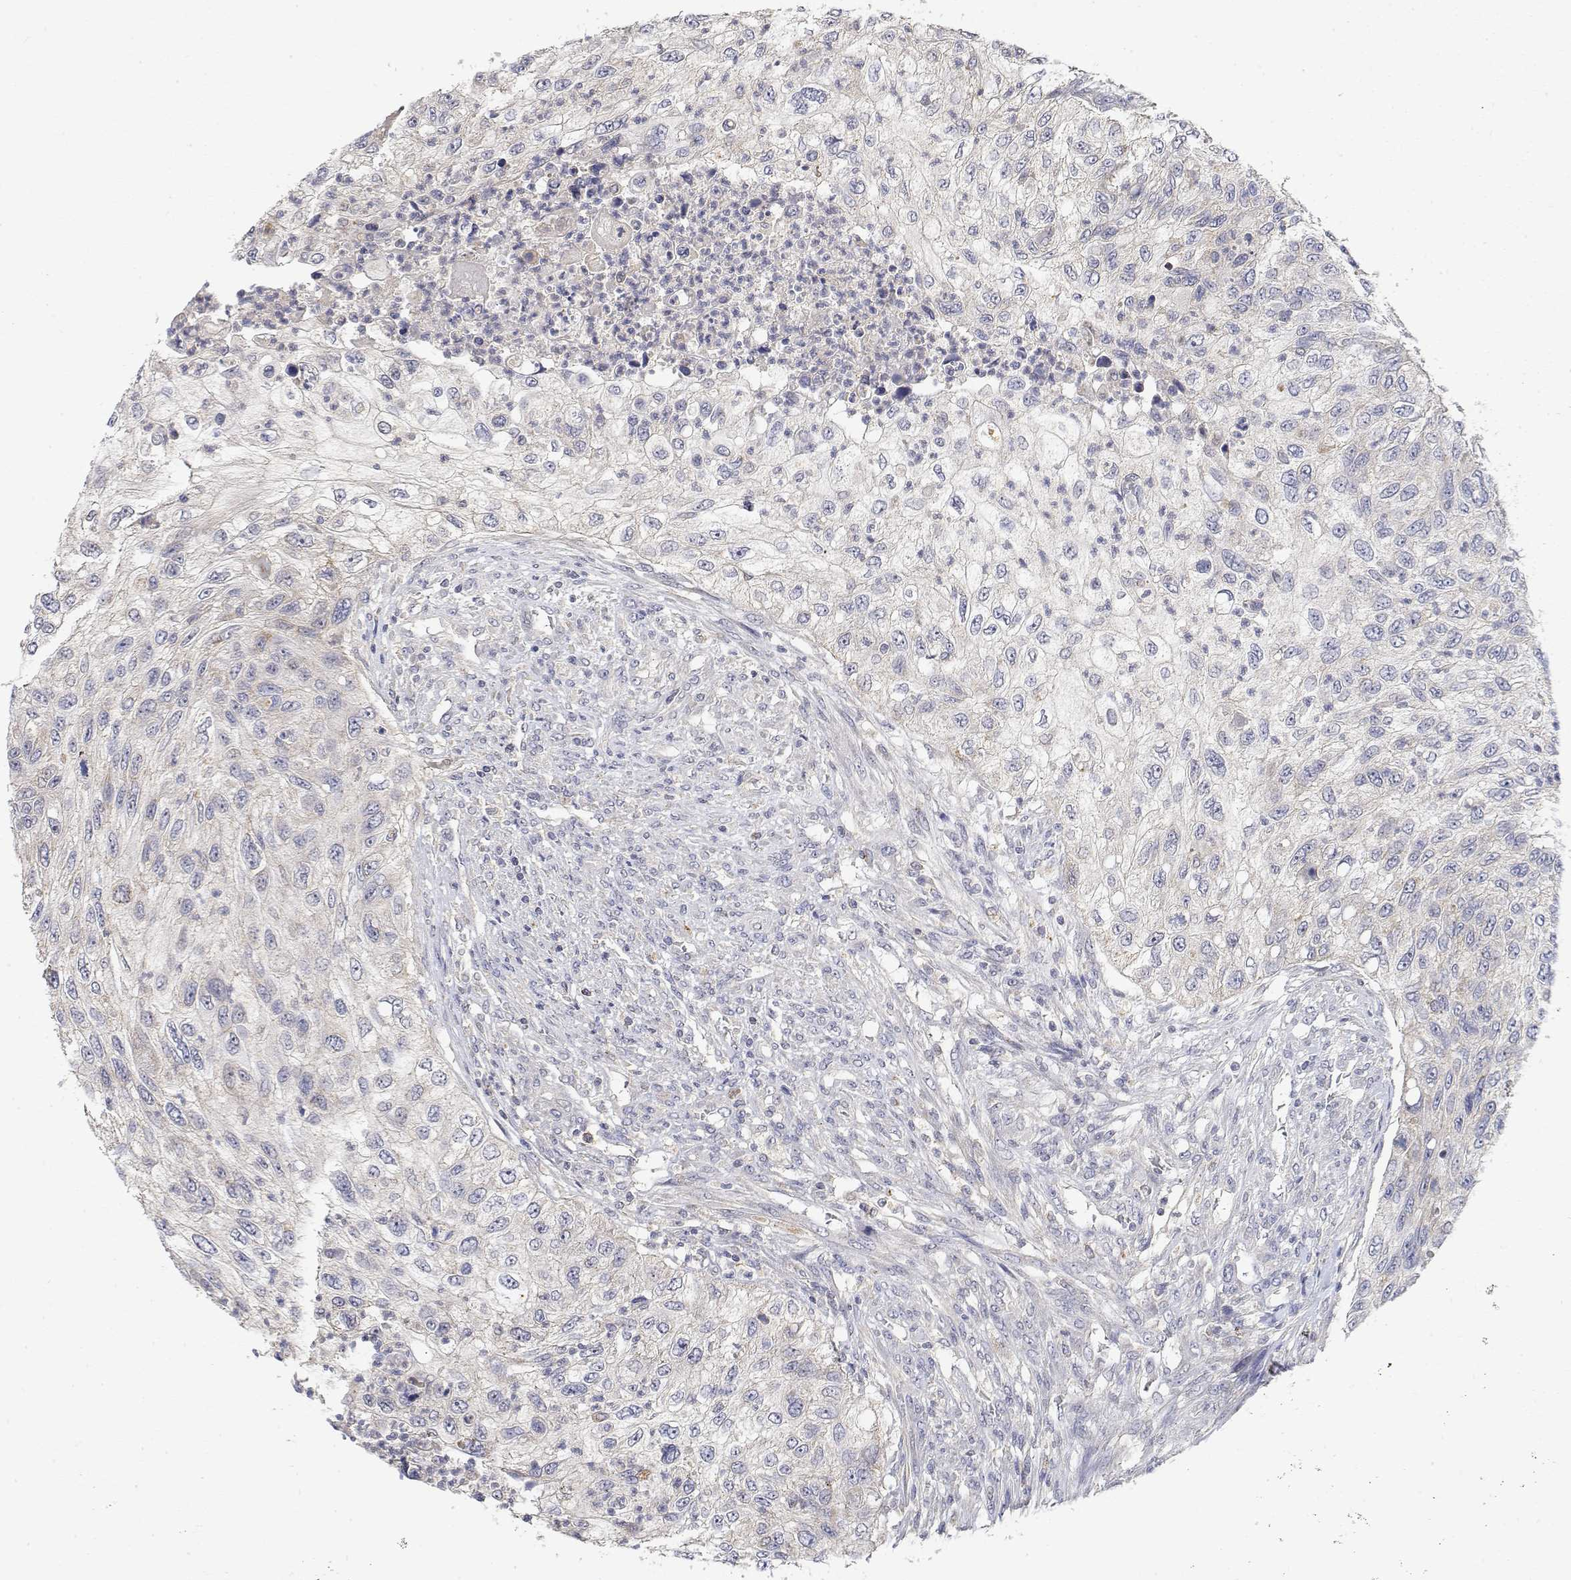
{"staining": {"intensity": "negative", "quantity": "none", "location": "none"}, "tissue": "urothelial cancer", "cell_type": "Tumor cells", "image_type": "cancer", "snomed": [{"axis": "morphology", "description": "Urothelial carcinoma, High grade"}, {"axis": "topography", "description": "Urinary bladder"}], "caption": "High power microscopy photomicrograph of an immunohistochemistry image of urothelial cancer, revealing no significant staining in tumor cells. (Brightfield microscopy of DAB immunohistochemistry at high magnification).", "gene": "LONRF3", "patient": {"sex": "female", "age": 60}}